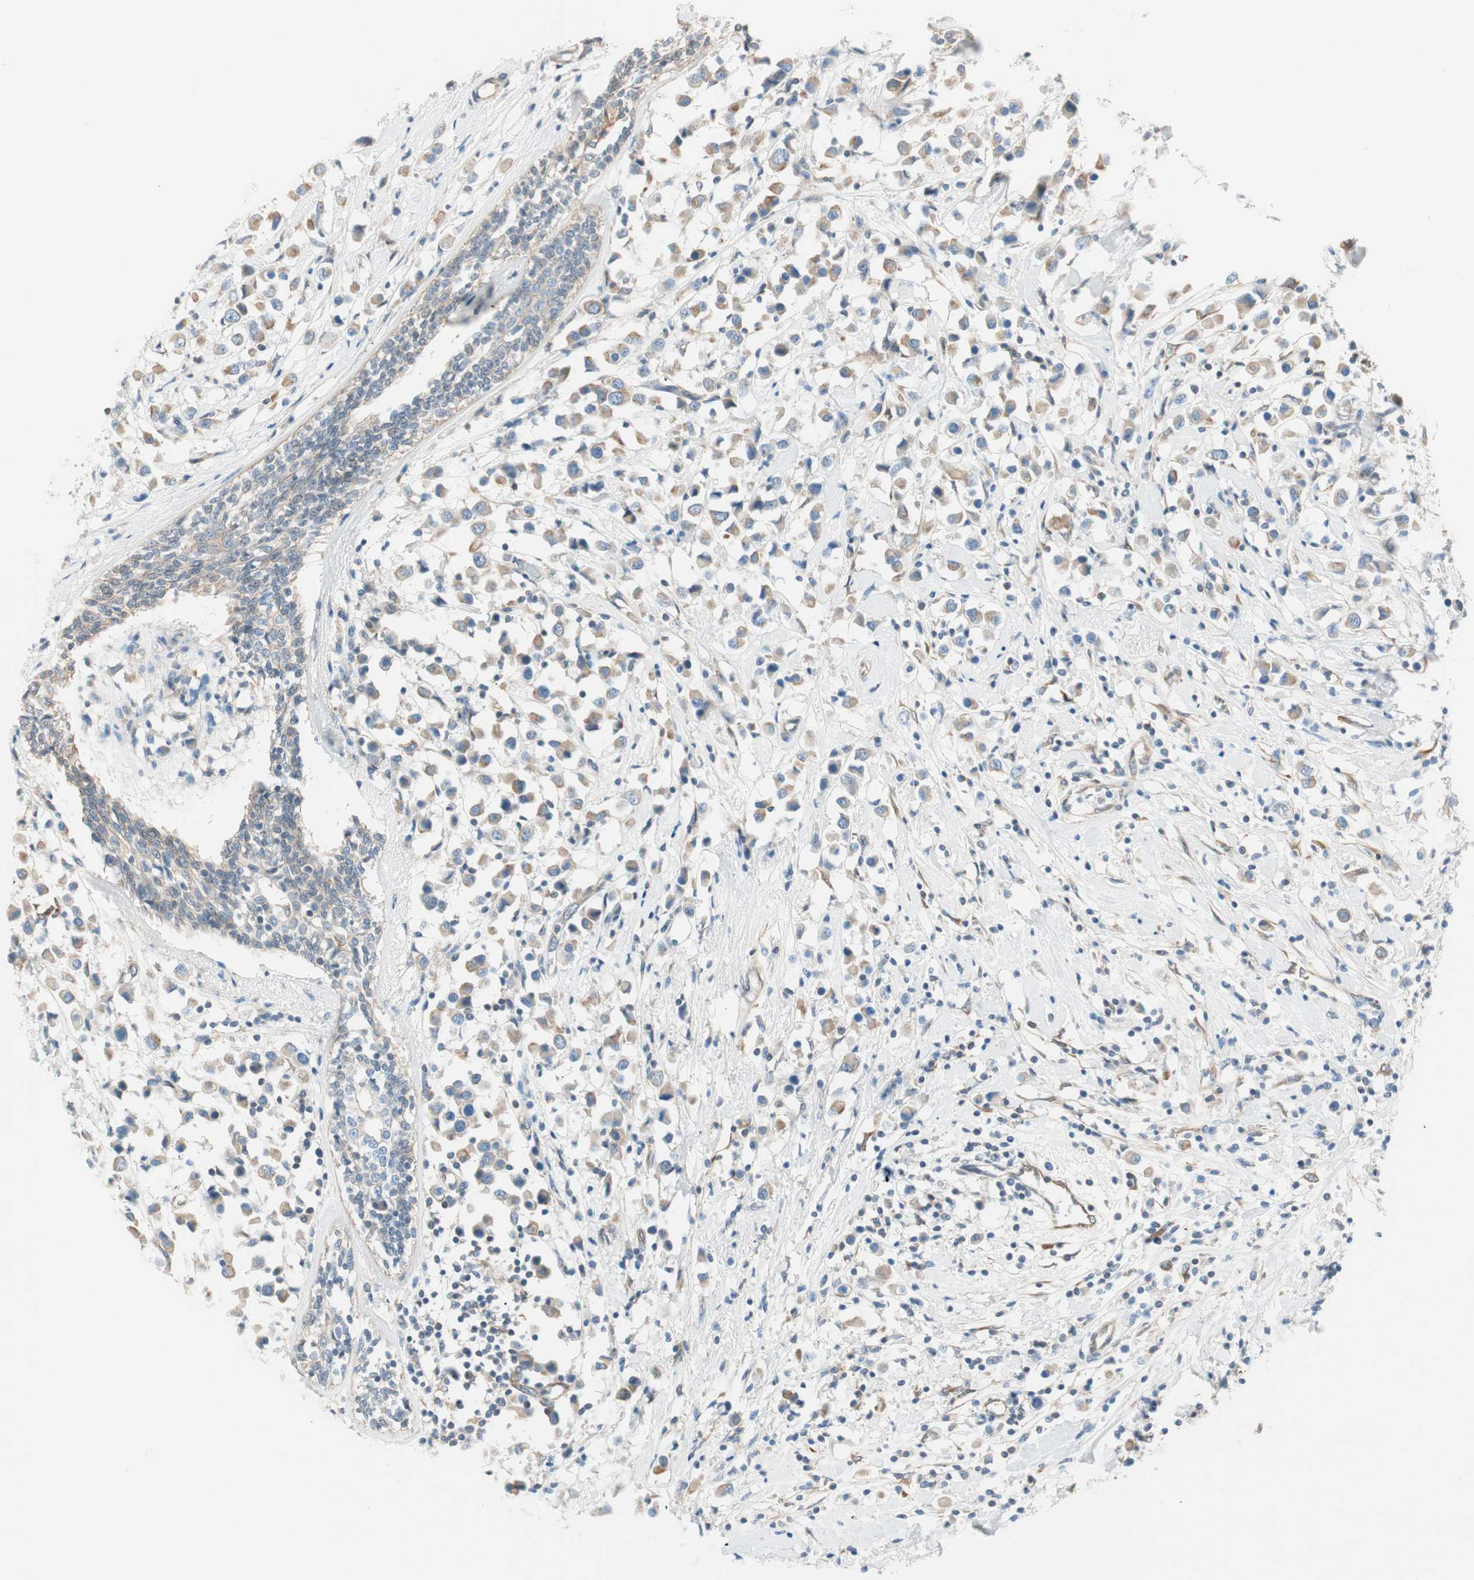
{"staining": {"intensity": "moderate", "quantity": ">75%", "location": "cytoplasmic/membranous"}, "tissue": "breast cancer", "cell_type": "Tumor cells", "image_type": "cancer", "snomed": [{"axis": "morphology", "description": "Duct carcinoma"}, {"axis": "topography", "description": "Breast"}], "caption": "Immunohistochemical staining of human infiltrating ductal carcinoma (breast) displays medium levels of moderate cytoplasmic/membranous protein positivity in about >75% of tumor cells.", "gene": "CDK3", "patient": {"sex": "female", "age": 61}}